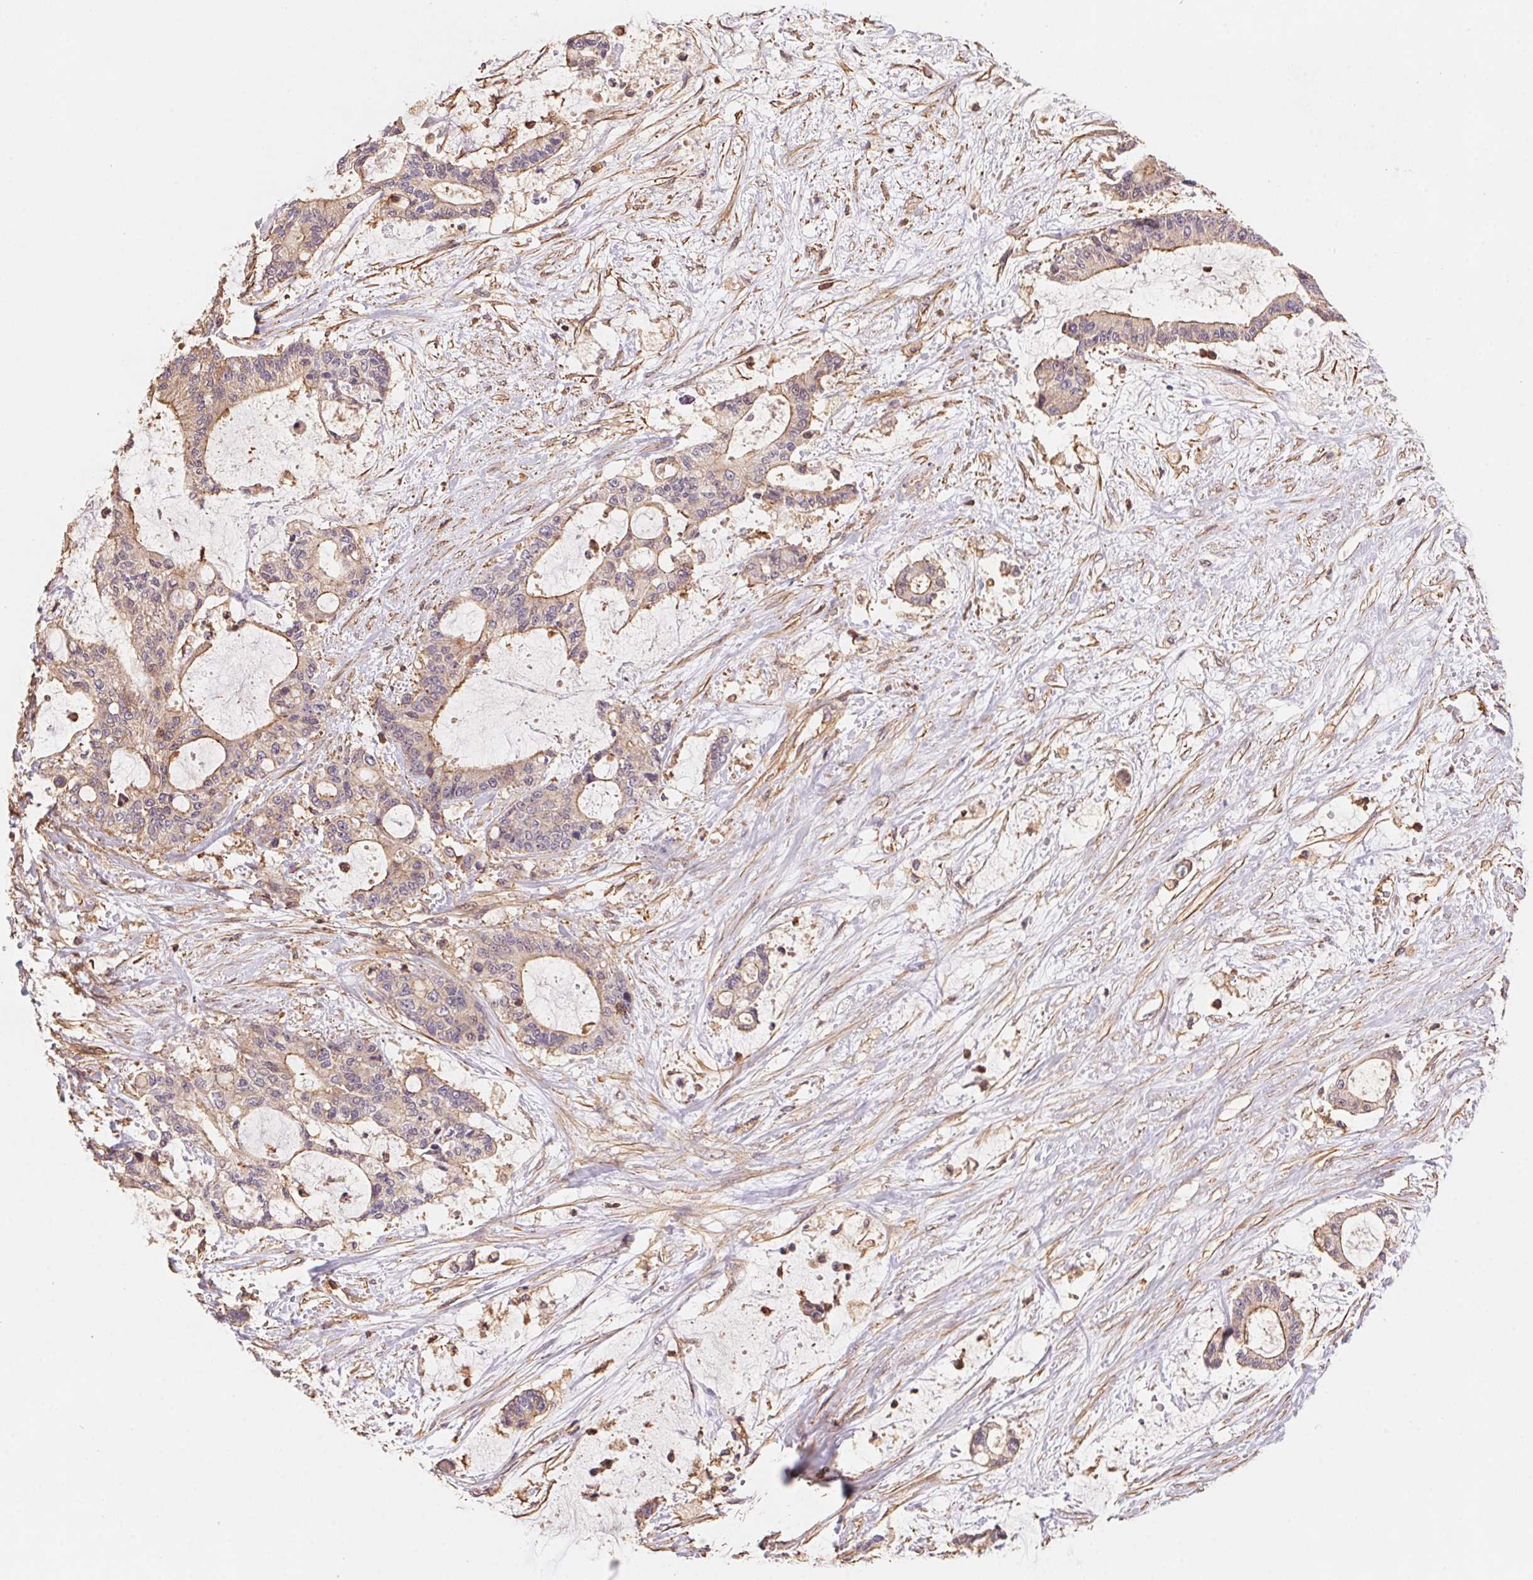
{"staining": {"intensity": "weak", "quantity": "25%-75%", "location": "cytoplasmic/membranous"}, "tissue": "liver cancer", "cell_type": "Tumor cells", "image_type": "cancer", "snomed": [{"axis": "morphology", "description": "Normal tissue, NOS"}, {"axis": "morphology", "description": "Cholangiocarcinoma"}, {"axis": "topography", "description": "Liver"}, {"axis": "topography", "description": "Peripheral nerve tissue"}], "caption": "Protein analysis of liver cancer tissue demonstrates weak cytoplasmic/membranous staining in approximately 25%-75% of tumor cells. The staining is performed using DAB (3,3'-diaminobenzidine) brown chromogen to label protein expression. The nuclei are counter-stained blue using hematoxylin.", "gene": "ATG10", "patient": {"sex": "female", "age": 73}}